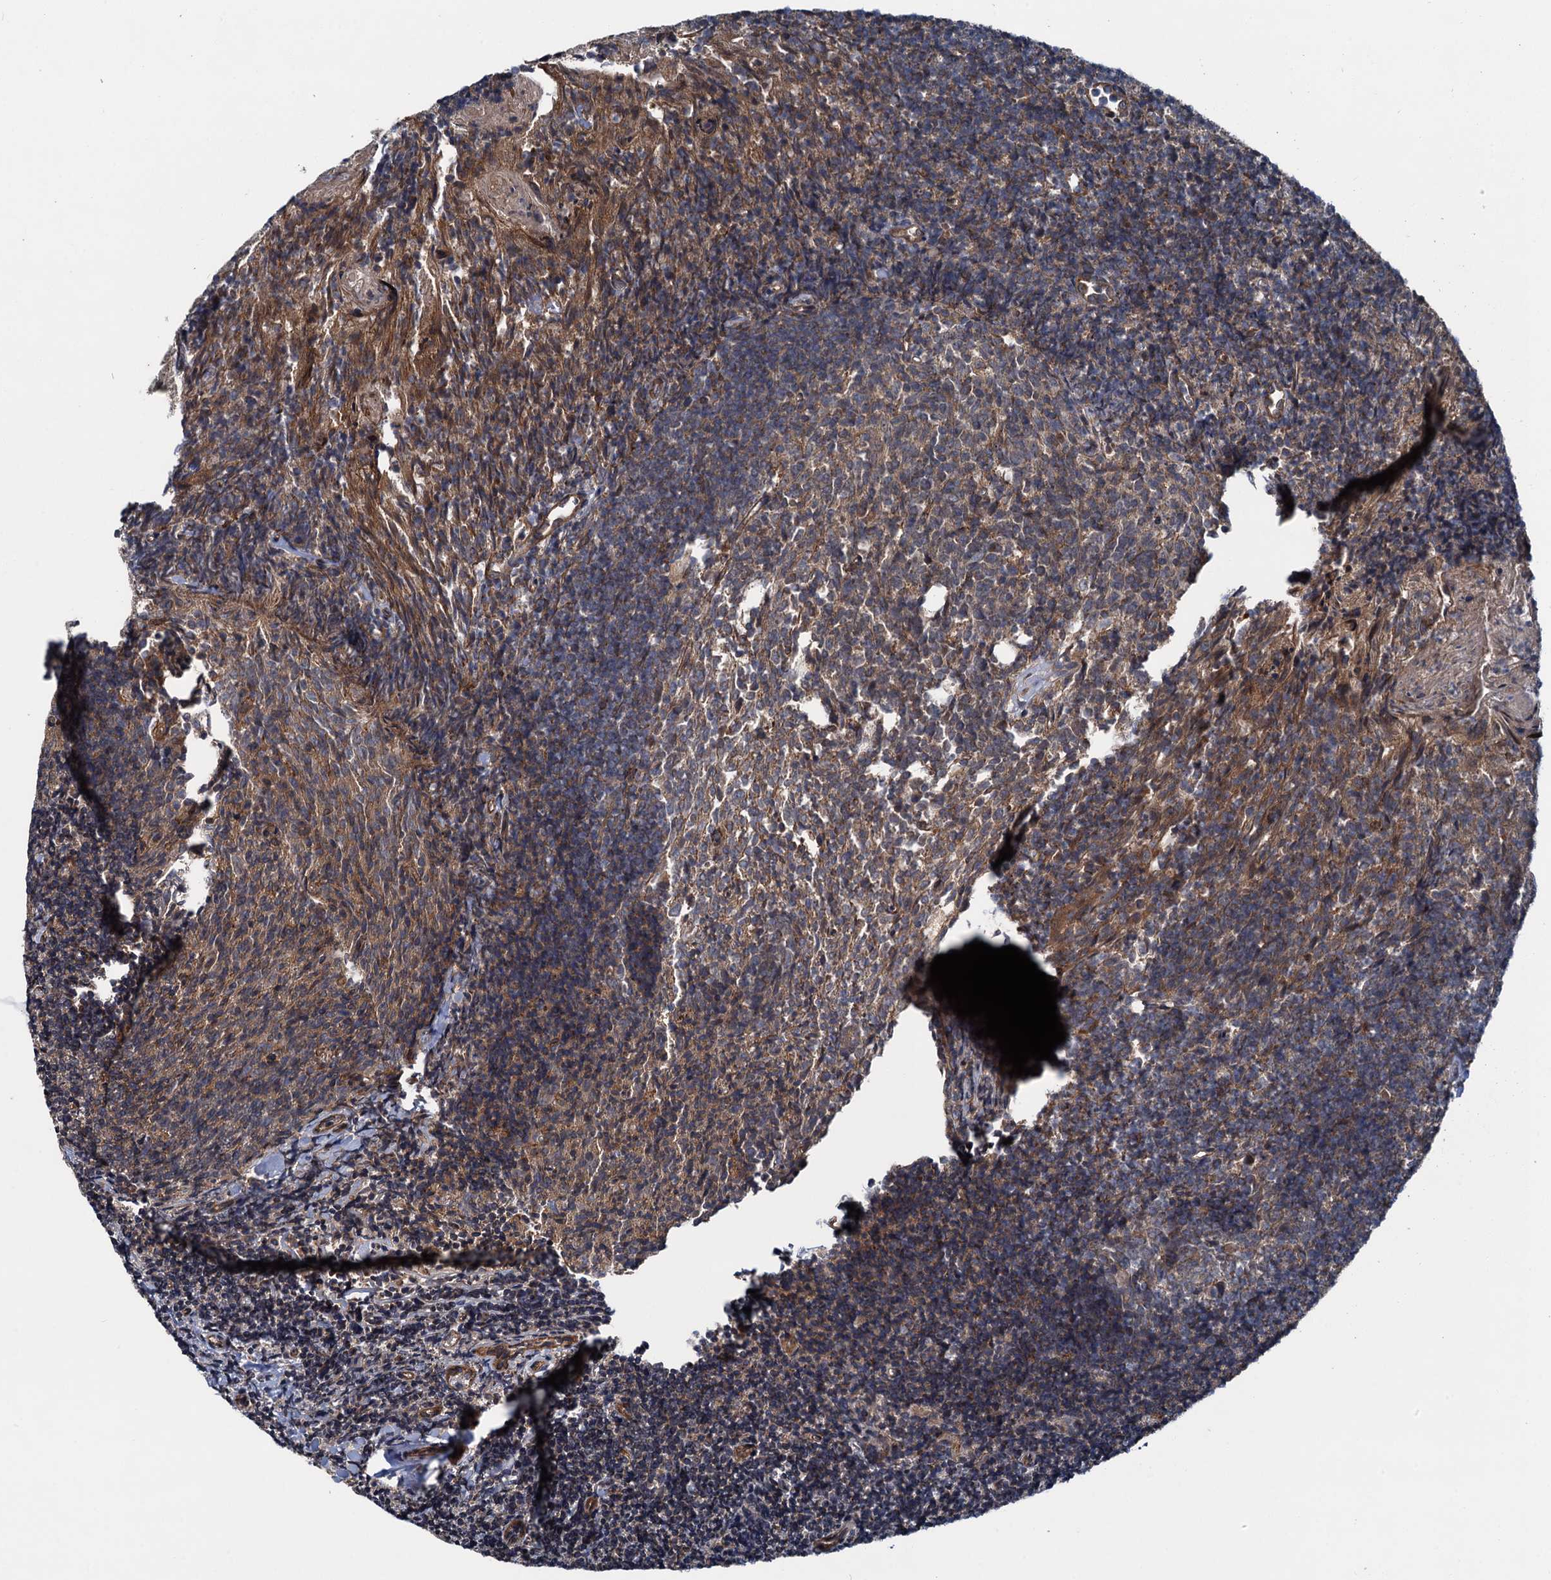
{"staining": {"intensity": "moderate", "quantity": "<25%", "location": "cytoplasmic/membranous"}, "tissue": "tonsil", "cell_type": "Germinal center cells", "image_type": "normal", "snomed": [{"axis": "morphology", "description": "Normal tissue, NOS"}, {"axis": "topography", "description": "Tonsil"}], "caption": "A micrograph of human tonsil stained for a protein exhibits moderate cytoplasmic/membranous brown staining in germinal center cells. The staining was performed using DAB, with brown indicating positive protein expression. Nuclei are stained blue with hematoxylin.", "gene": "ZFYVE19", "patient": {"sex": "female", "age": 10}}